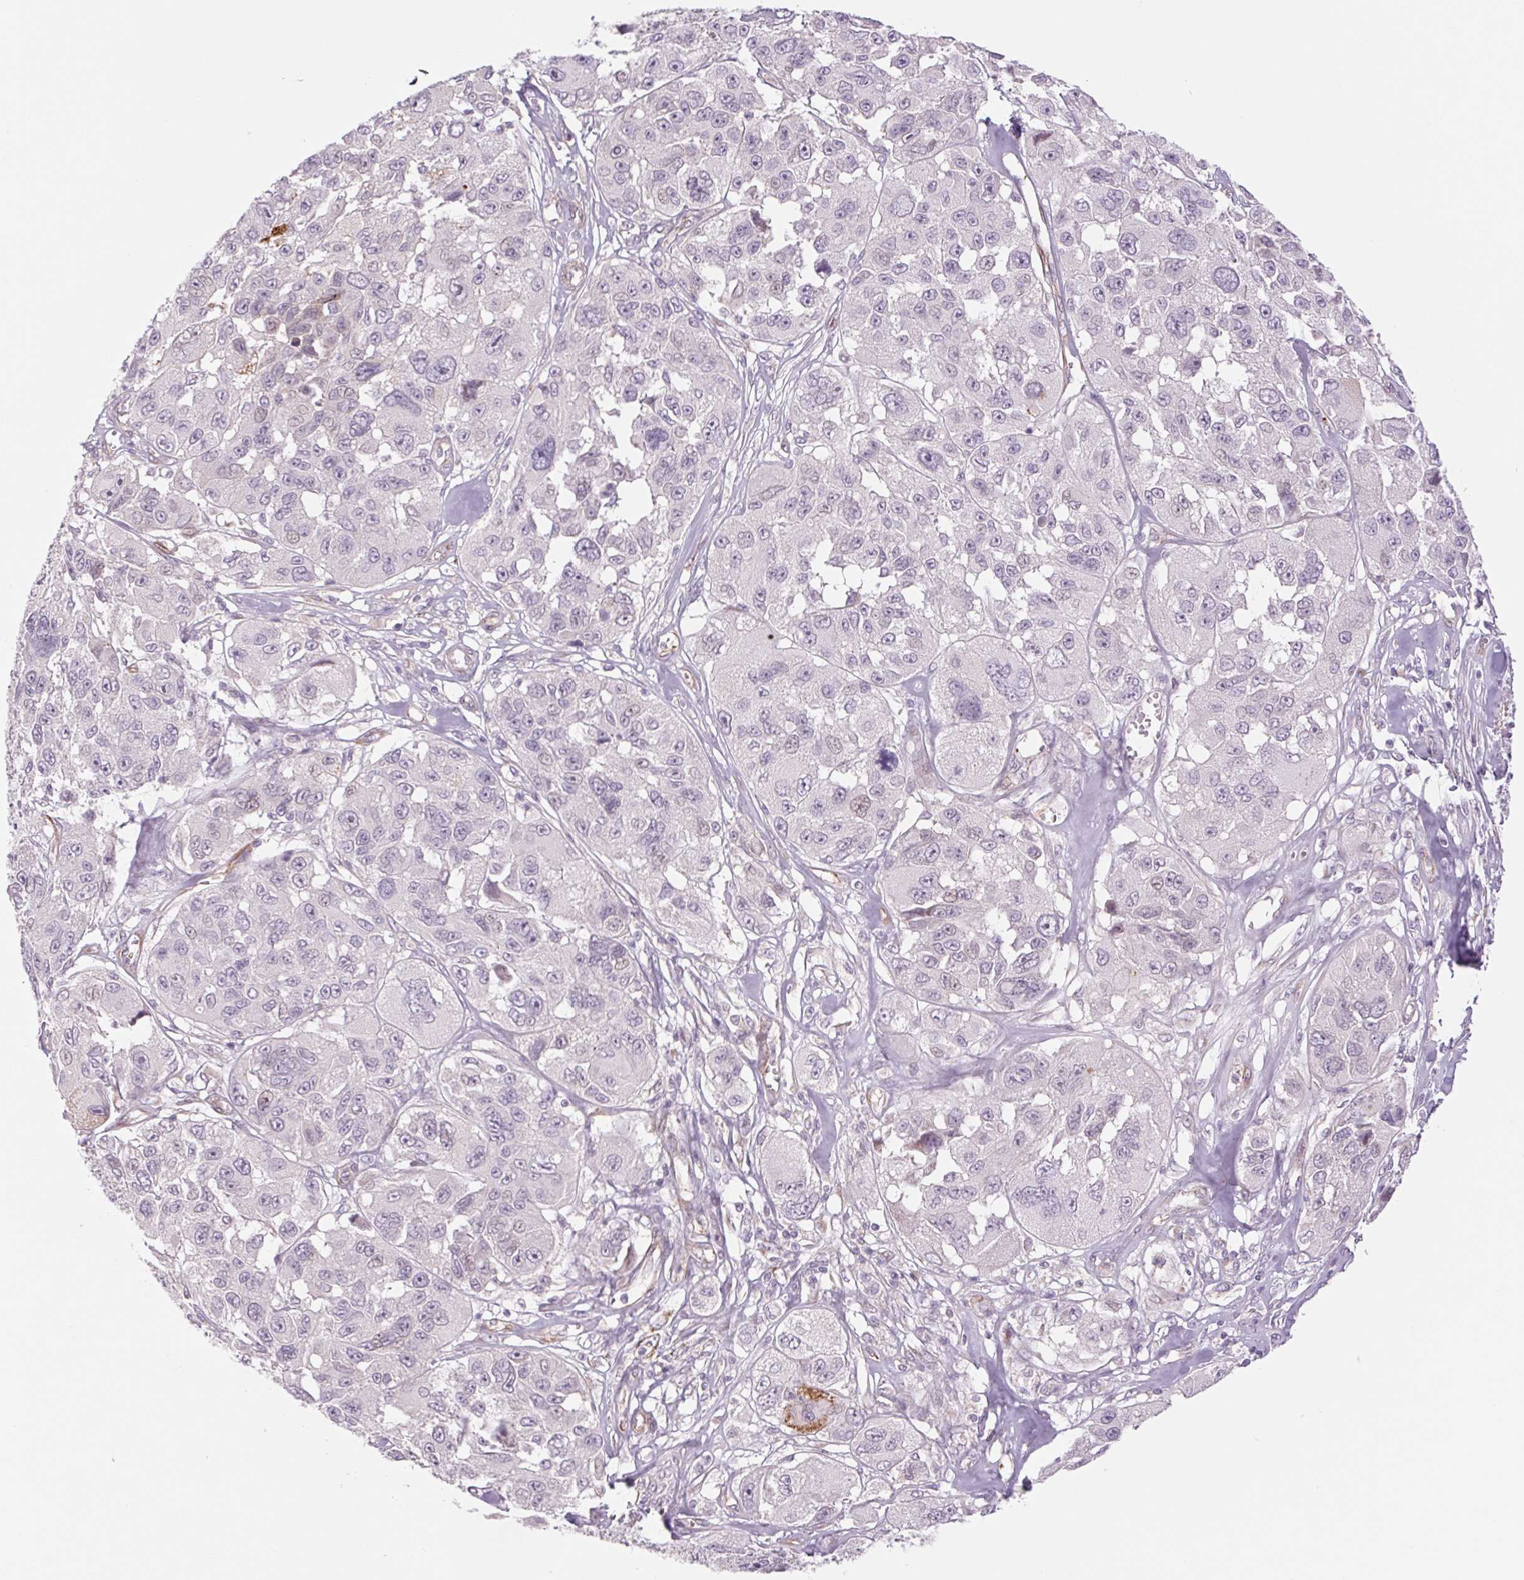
{"staining": {"intensity": "negative", "quantity": "none", "location": "none"}, "tissue": "melanoma", "cell_type": "Tumor cells", "image_type": "cancer", "snomed": [{"axis": "morphology", "description": "Malignant melanoma, NOS"}, {"axis": "topography", "description": "Skin"}], "caption": "Photomicrograph shows no protein positivity in tumor cells of melanoma tissue. (DAB (3,3'-diaminobenzidine) IHC visualized using brightfield microscopy, high magnification).", "gene": "MS4A13", "patient": {"sex": "female", "age": 66}}